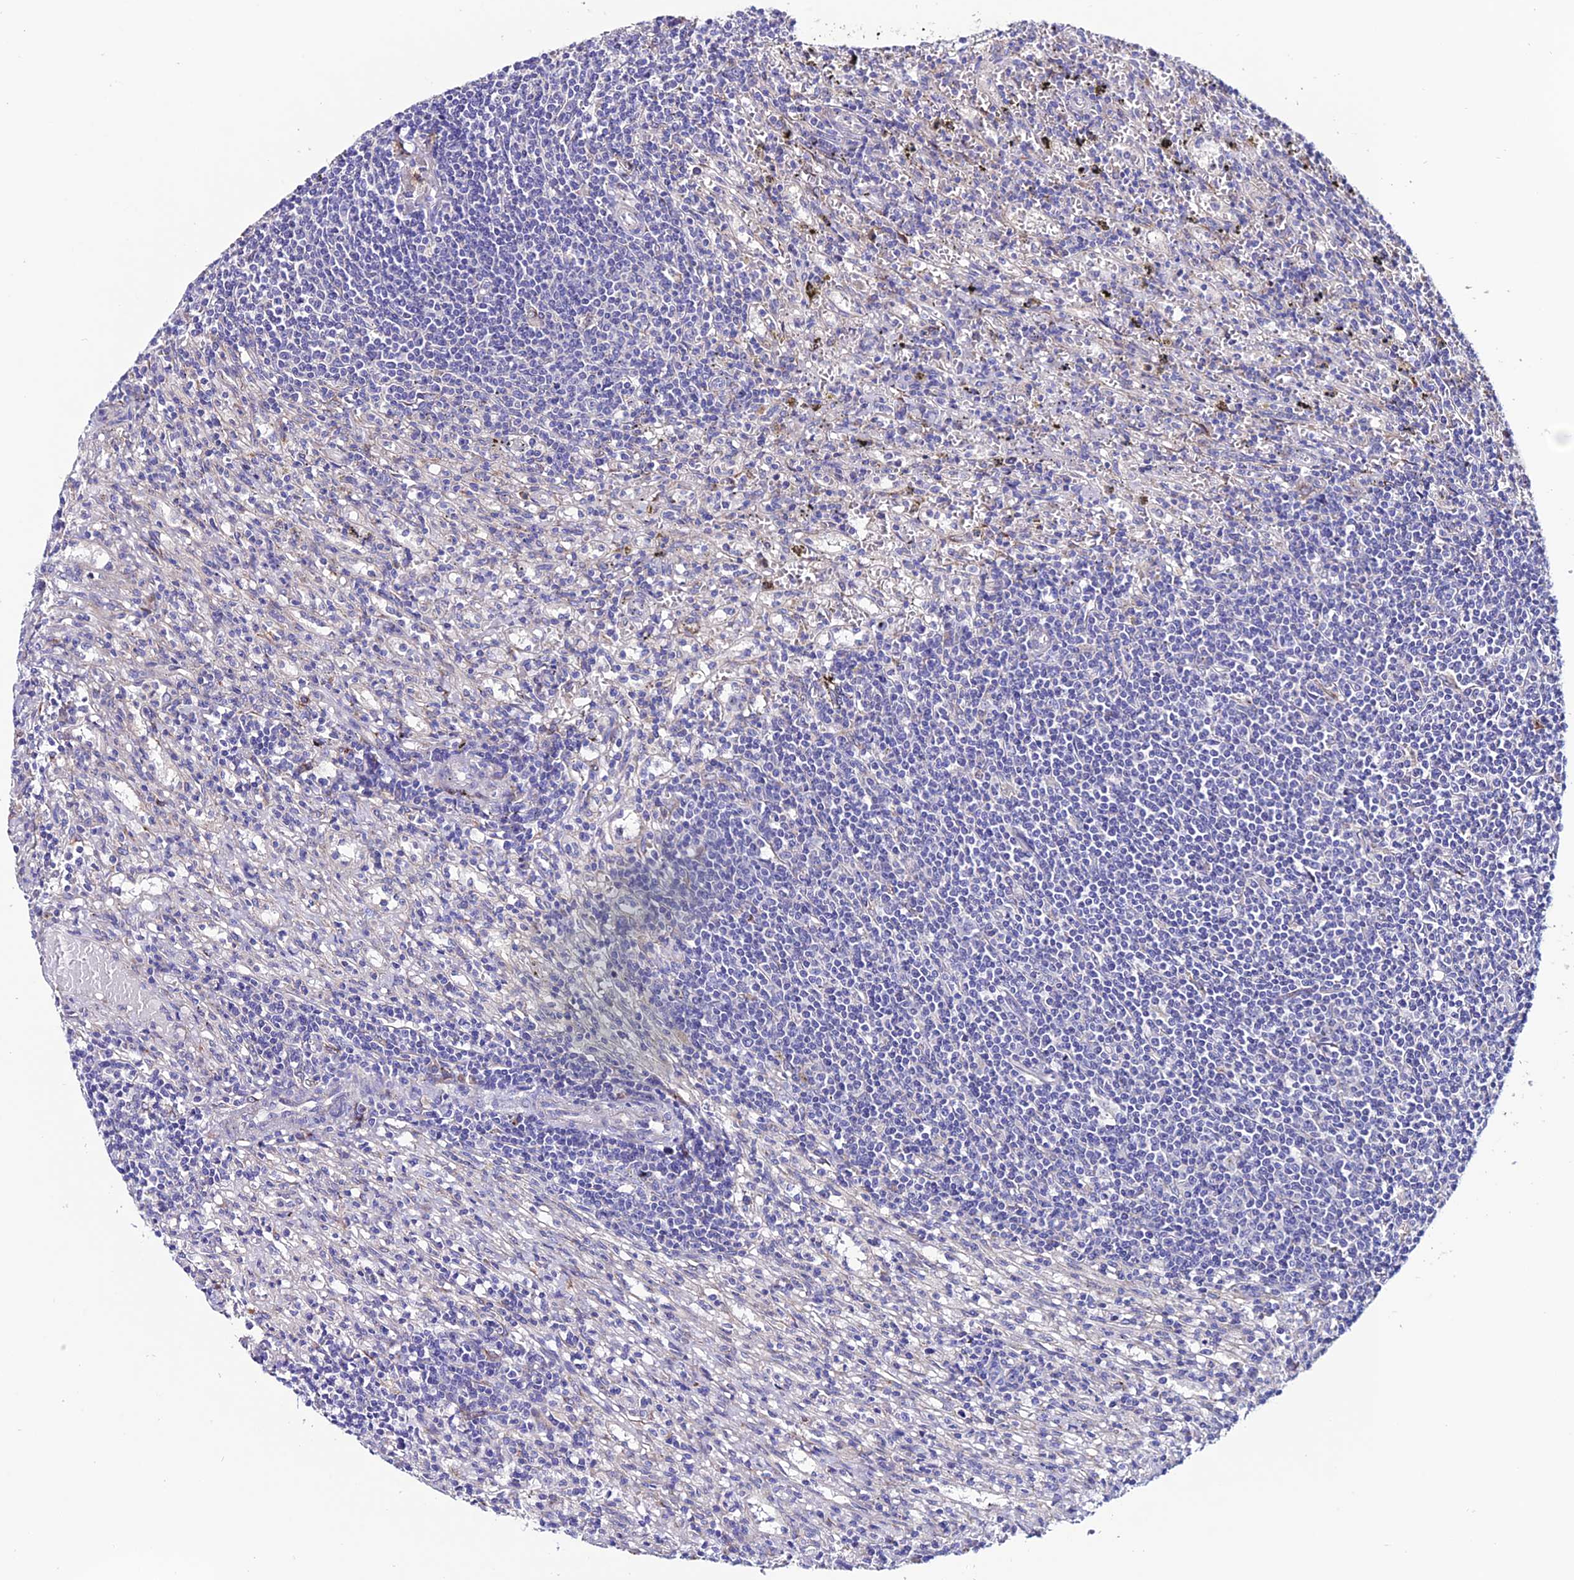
{"staining": {"intensity": "negative", "quantity": "none", "location": "none"}, "tissue": "lymphoma", "cell_type": "Tumor cells", "image_type": "cancer", "snomed": [{"axis": "morphology", "description": "Malignant lymphoma, non-Hodgkin's type, Low grade"}, {"axis": "topography", "description": "Spleen"}], "caption": "The micrograph displays no significant expression in tumor cells of lymphoma.", "gene": "OR51Q1", "patient": {"sex": "male", "age": 76}}